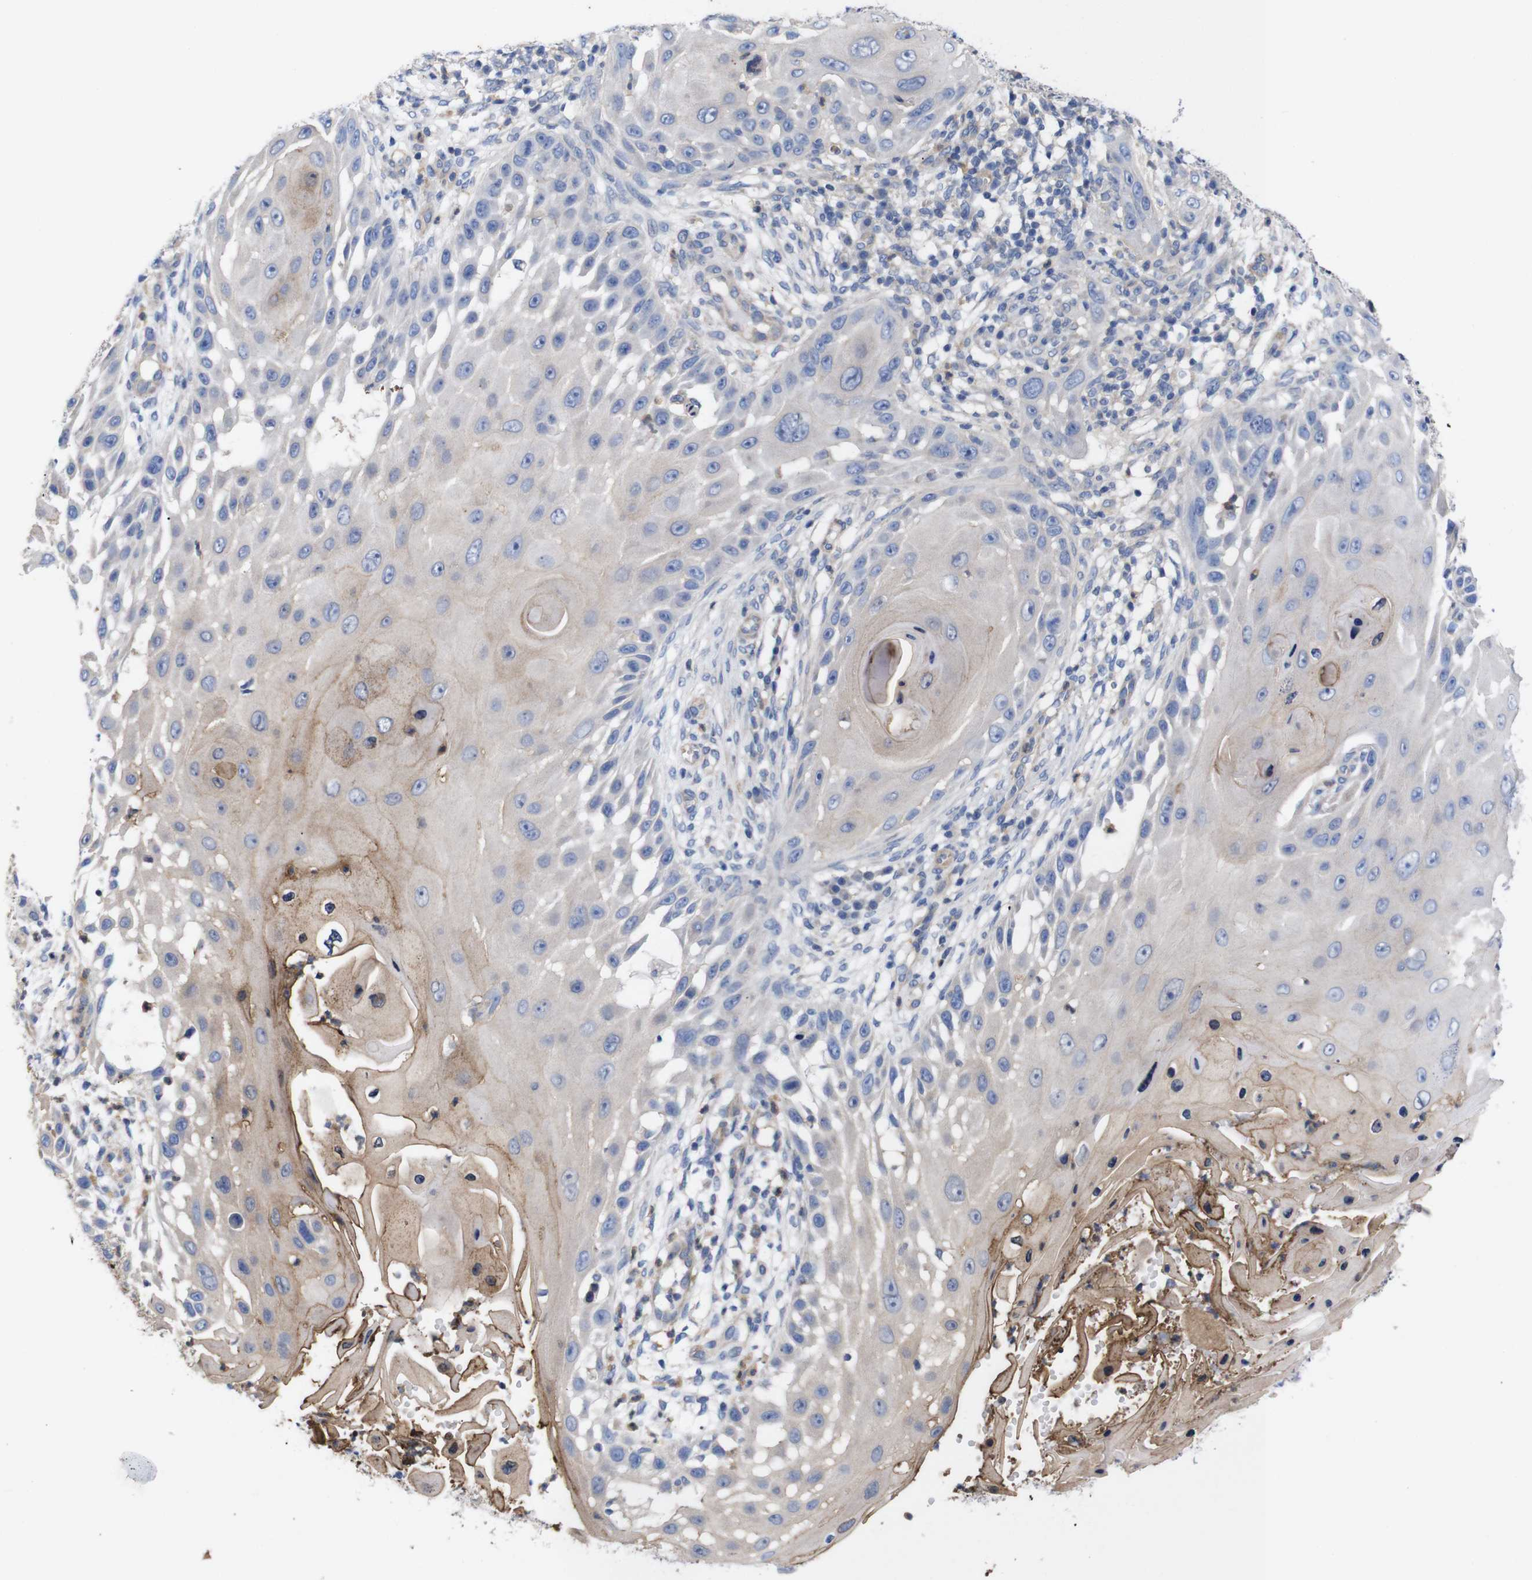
{"staining": {"intensity": "weak", "quantity": "<25%", "location": "cytoplasmic/membranous"}, "tissue": "skin cancer", "cell_type": "Tumor cells", "image_type": "cancer", "snomed": [{"axis": "morphology", "description": "Squamous cell carcinoma, NOS"}, {"axis": "topography", "description": "Skin"}], "caption": "This is an IHC histopathology image of human skin cancer (squamous cell carcinoma). There is no positivity in tumor cells.", "gene": "USH1C", "patient": {"sex": "female", "age": 44}}